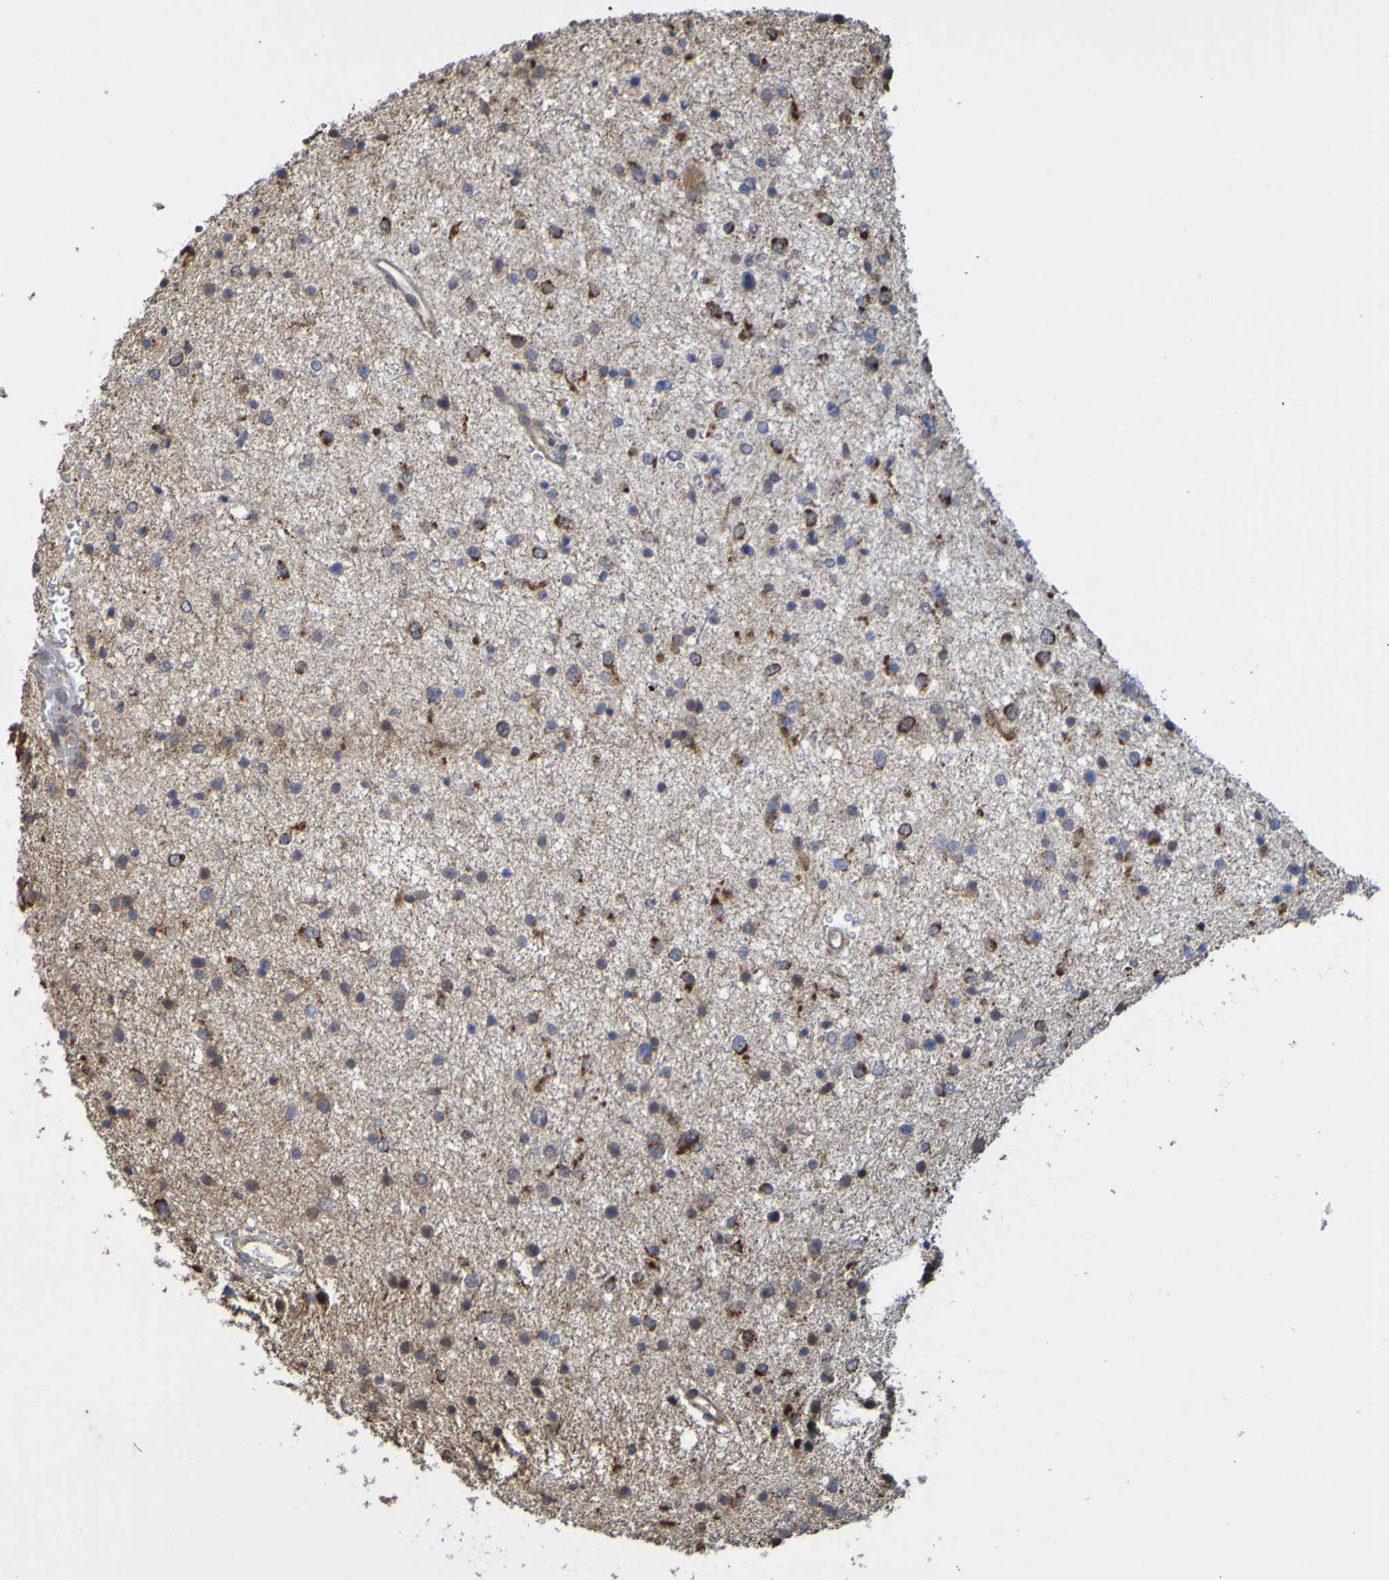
{"staining": {"intensity": "strong", "quantity": ">75%", "location": "cytoplasmic/membranous"}, "tissue": "glioma", "cell_type": "Tumor cells", "image_type": "cancer", "snomed": [{"axis": "morphology", "description": "Glioma, malignant, Low grade"}, {"axis": "topography", "description": "Brain"}], "caption": "About >75% of tumor cells in human glioma reveal strong cytoplasmic/membranous protein staining as visualized by brown immunohistochemical staining.", "gene": "TMBIM1", "patient": {"sex": "female", "age": 37}}